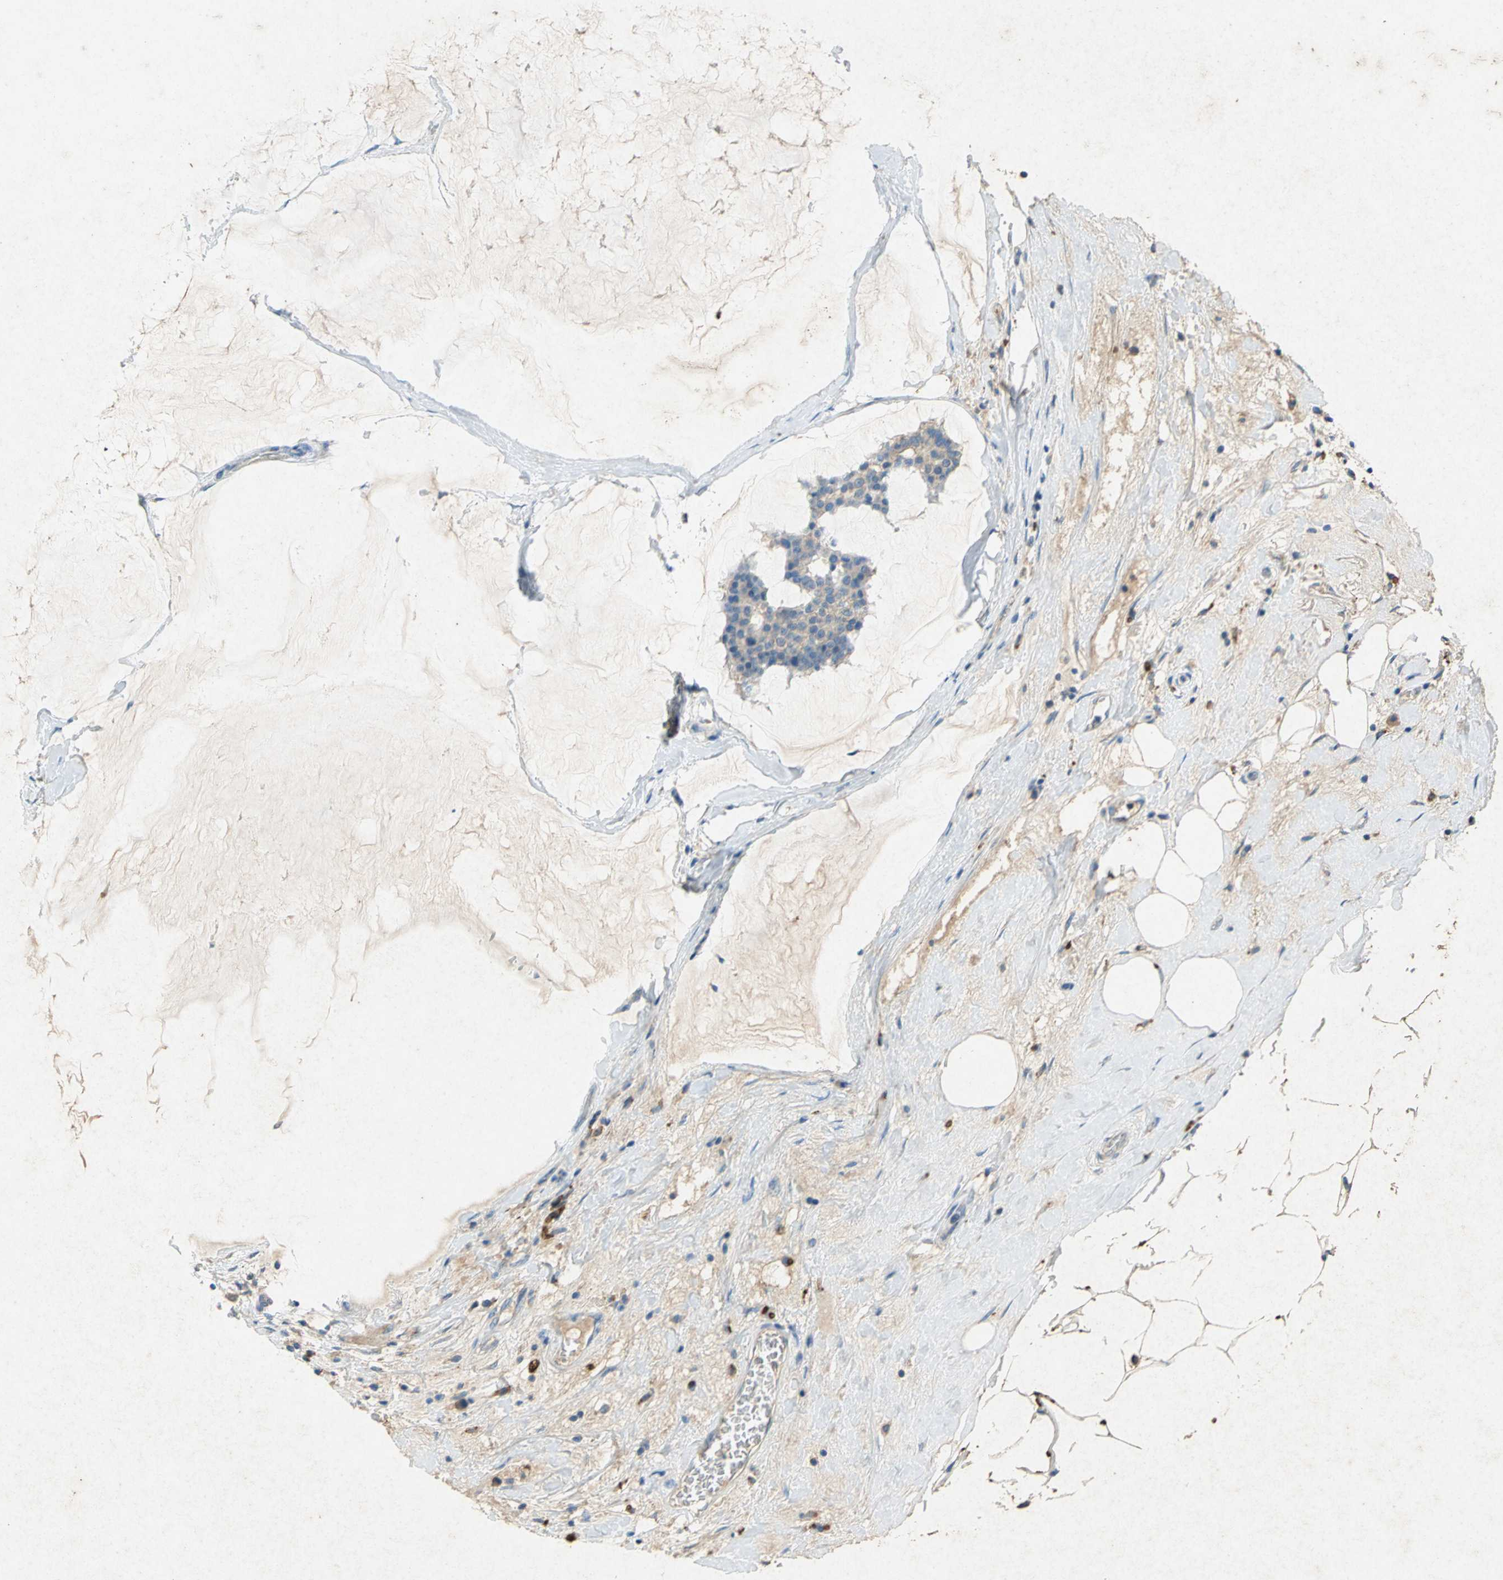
{"staining": {"intensity": "weak", "quantity": ">75%", "location": "cytoplasmic/membranous"}, "tissue": "breast cancer", "cell_type": "Tumor cells", "image_type": "cancer", "snomed": [{"axis": "morphology", "description": "Duct carcinoma"}, {"axis": "topography", "description": "Breast"}], "caption": "About >75% of tumor cells in breast cancer exhibit weak cytoplasmic/membranous protein expression as visualized by brown immunohistochemical staining.", "gene": "ADAMTS5", "patient": {"sex": "female", "age": 93}}